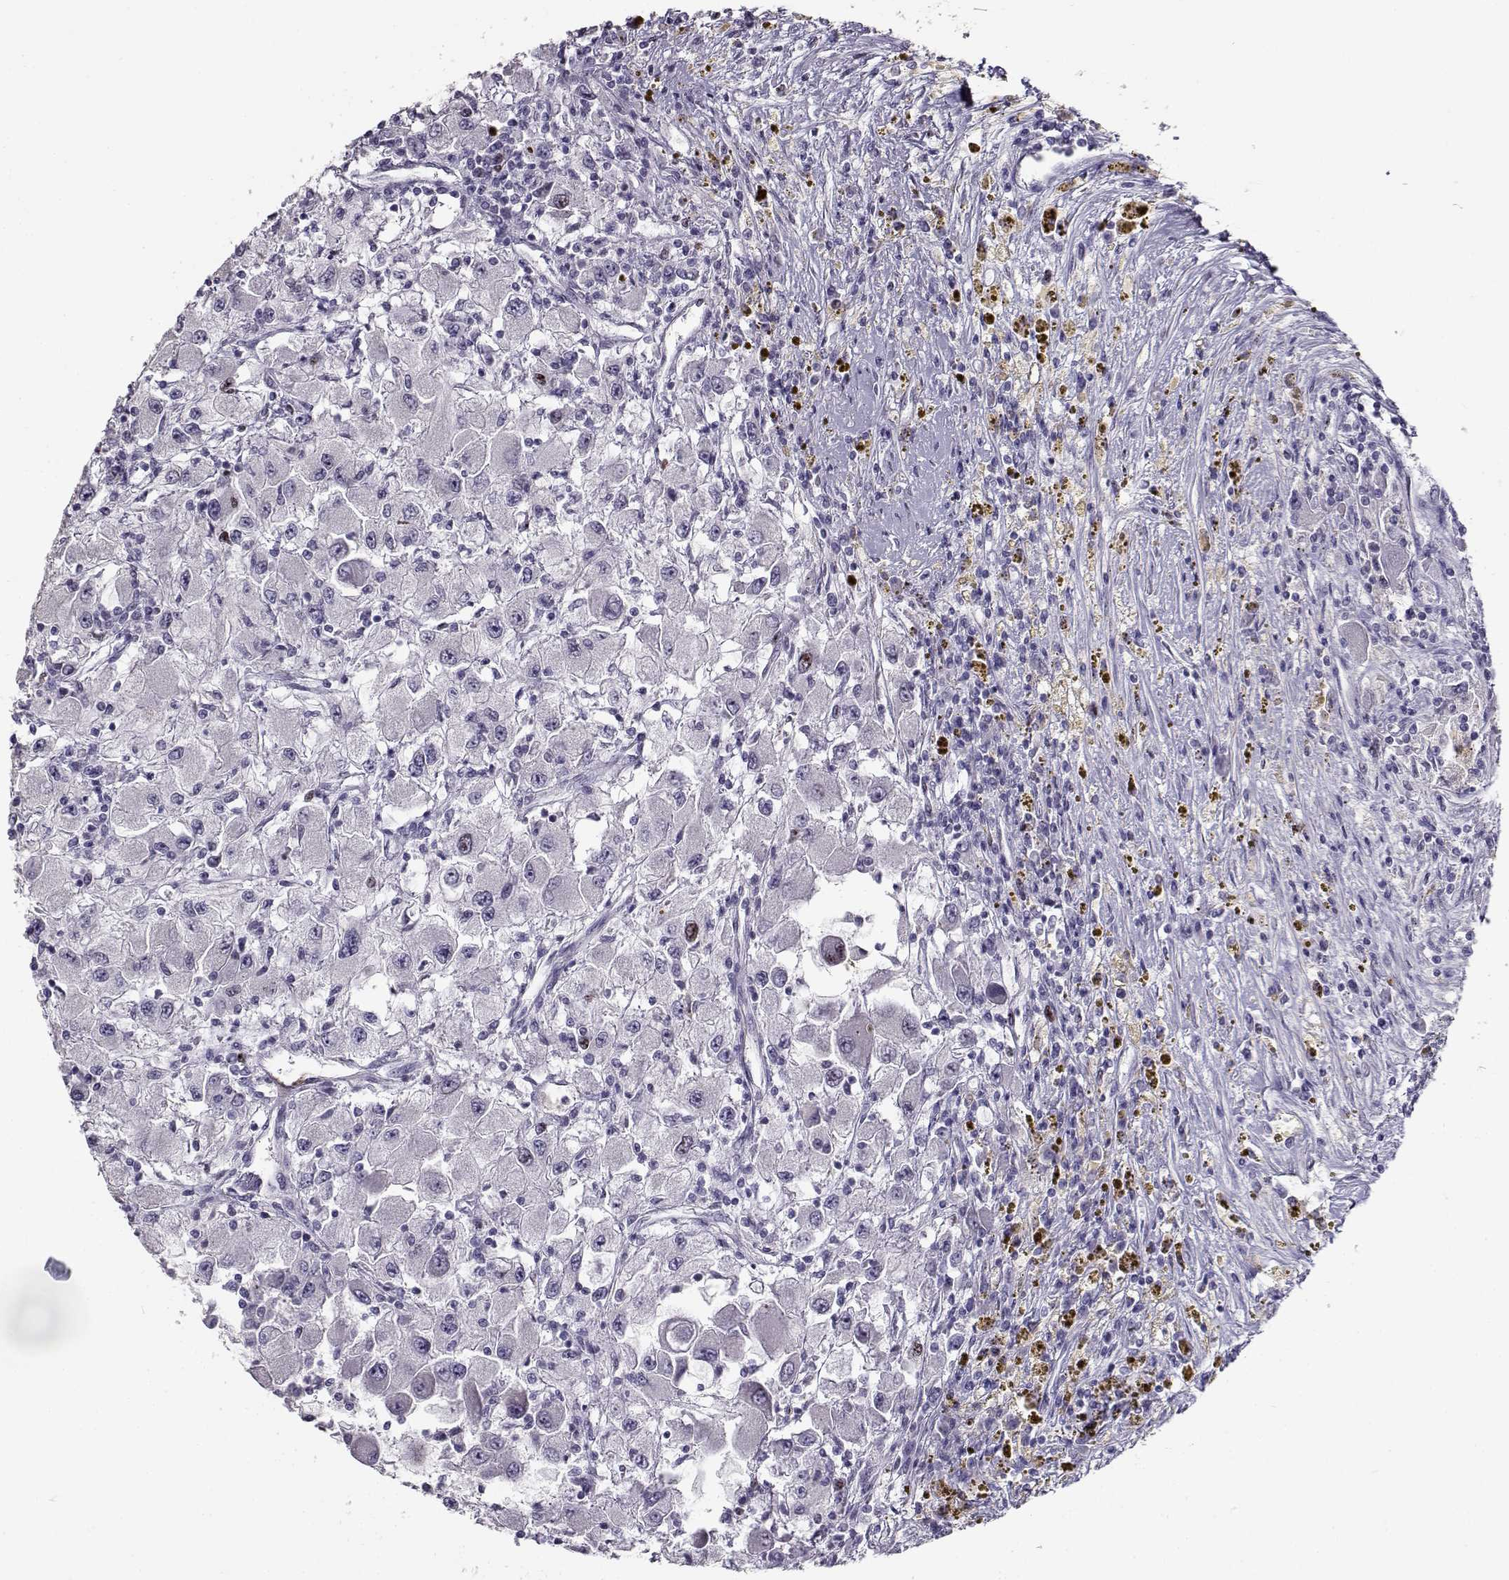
{"staining": {"intensity": "negative", "quantity": "none", "location": "none"}, "tissue": "renal cancer", "cell_type": "Tumor cells", "image_type": "cancer", "snomed": [{"axis": "morphology", "description": "Adenocarcinoma, NOS"}, {"axis": "topography", "description": "Kidney"}], "caption": "Protein analysis of renal cancer (adenocarcinoma) shows no significant expression in tumor cells.", "gene": "NPW", "patient": {"sex": "female", "age": 67}}